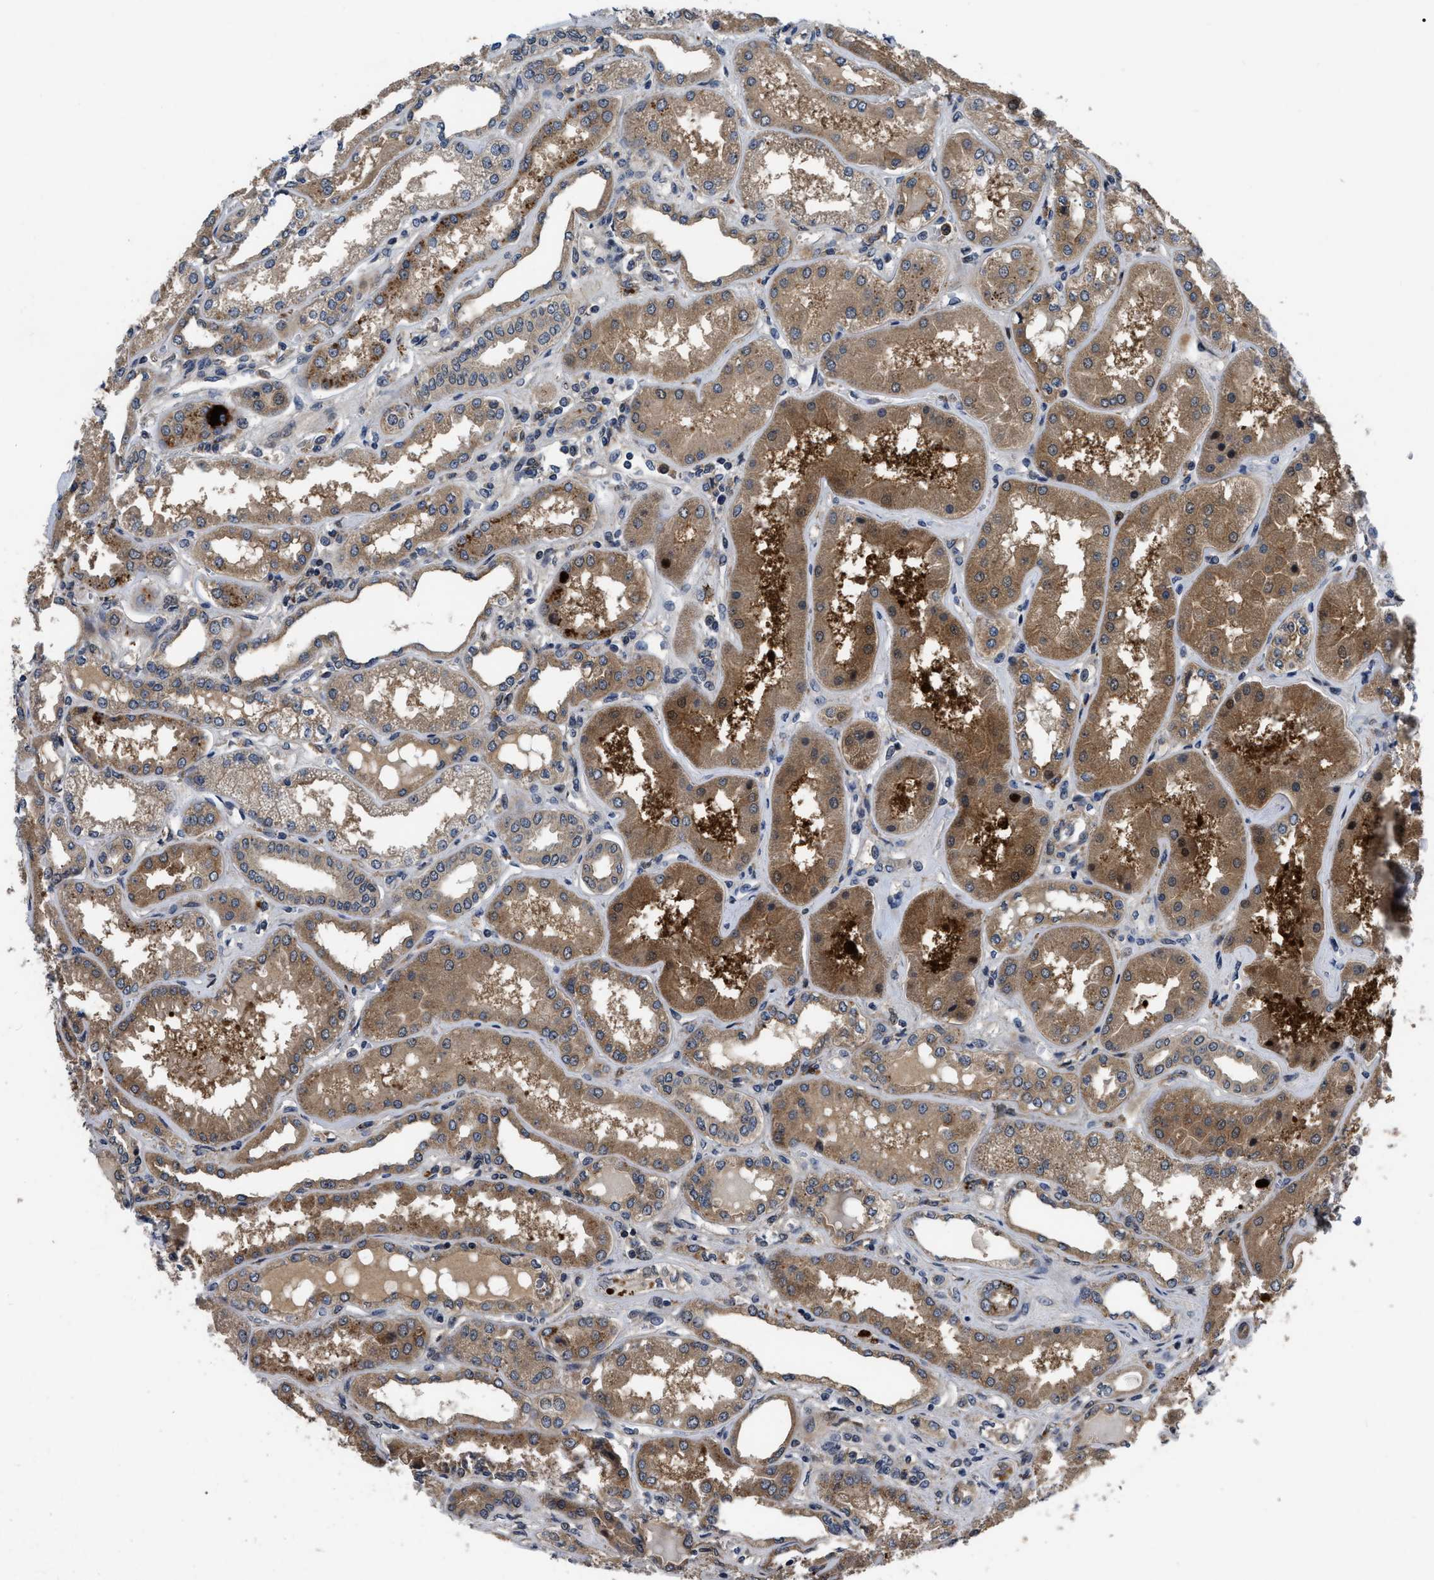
{"staining": {"intensity": "moderate", "quantity": ">75%", "location": "cytoplasmic/membranous"}, "tissue": "kidney", "cell_type": "Cells in glomeruli", "image_type": "normal", "snomed": [{"axis": "morphology", "description": "Normal tissue, NOS"}, {"axis": "topography", "description": "Kidney"}], "caption": "Immunohistochemistry (IHC) micrograph of unremarkable human kidney stained for a protein (brown), which reveals medium levels of moderate cytoplasmic/membranous expression in approximately >75% of cells in glomeruli.", "gene": "PPWD1", "patient": {"sex": "female", "age": 56}}